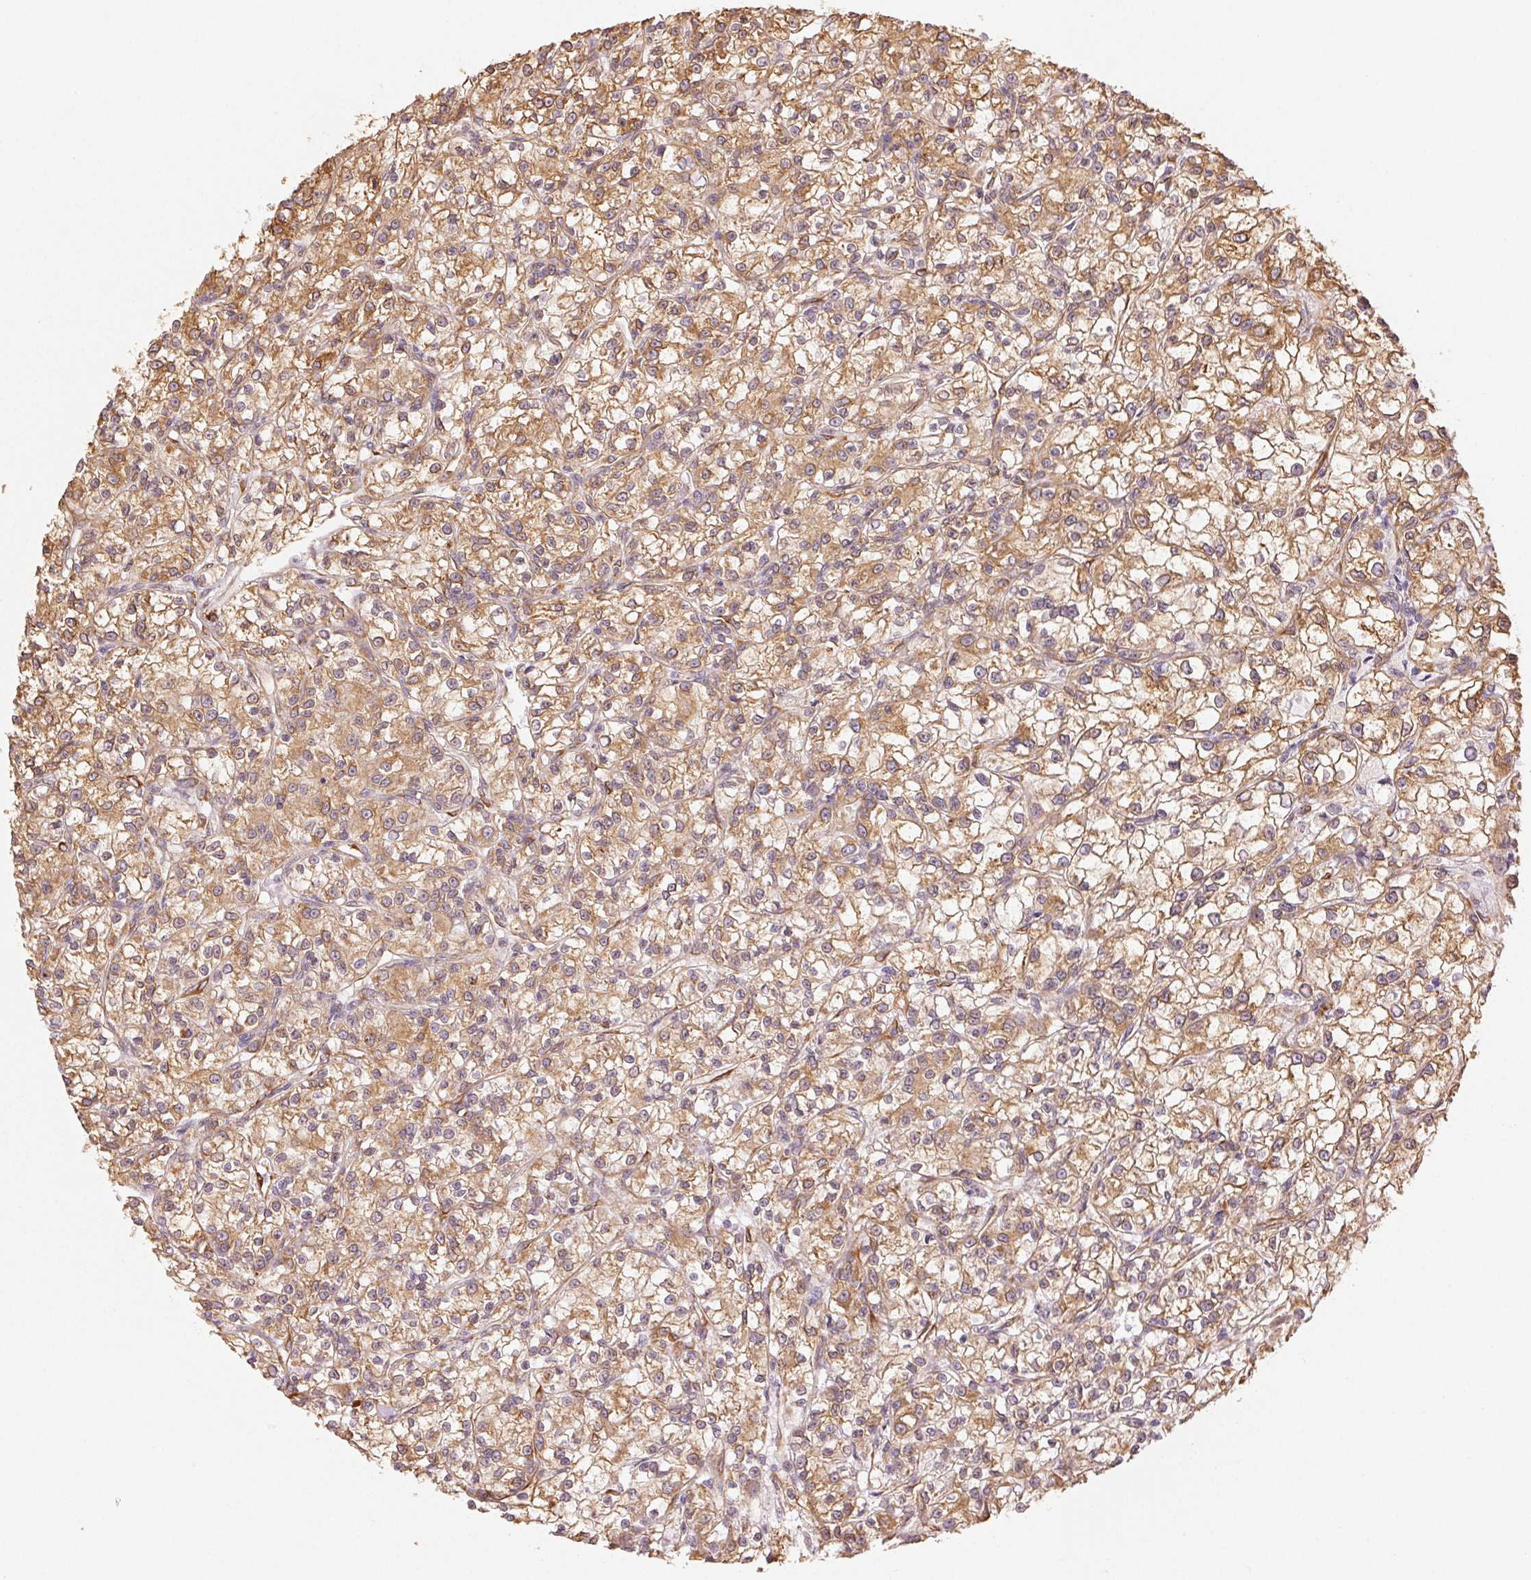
{"staining": {"intensity": "moderate", "quantity": ">75%", "location": "cytoplasmic/membranous"}, "tissue": "renal cancer", "cell_type": "Tumor cells", "image_type": "cancer", "snomed": [{"axis": "morphology", "description": "Adenocarcinoma, NOS"}, {"axis": "topography", "description": "Kidney"}], "caption": "Immunohistochemical staining of human adenocarcinoma (renal) exhibits moderate cytoplasmic/membranous protein staining in approximately >75% of tumor cells. The staining was performed using DAB, with brown indicating positive protein expression. Nuclei are stained blue with hematoxylin.", "gene": "RCN3", "patient": {"sex": "female", "age": 59}}